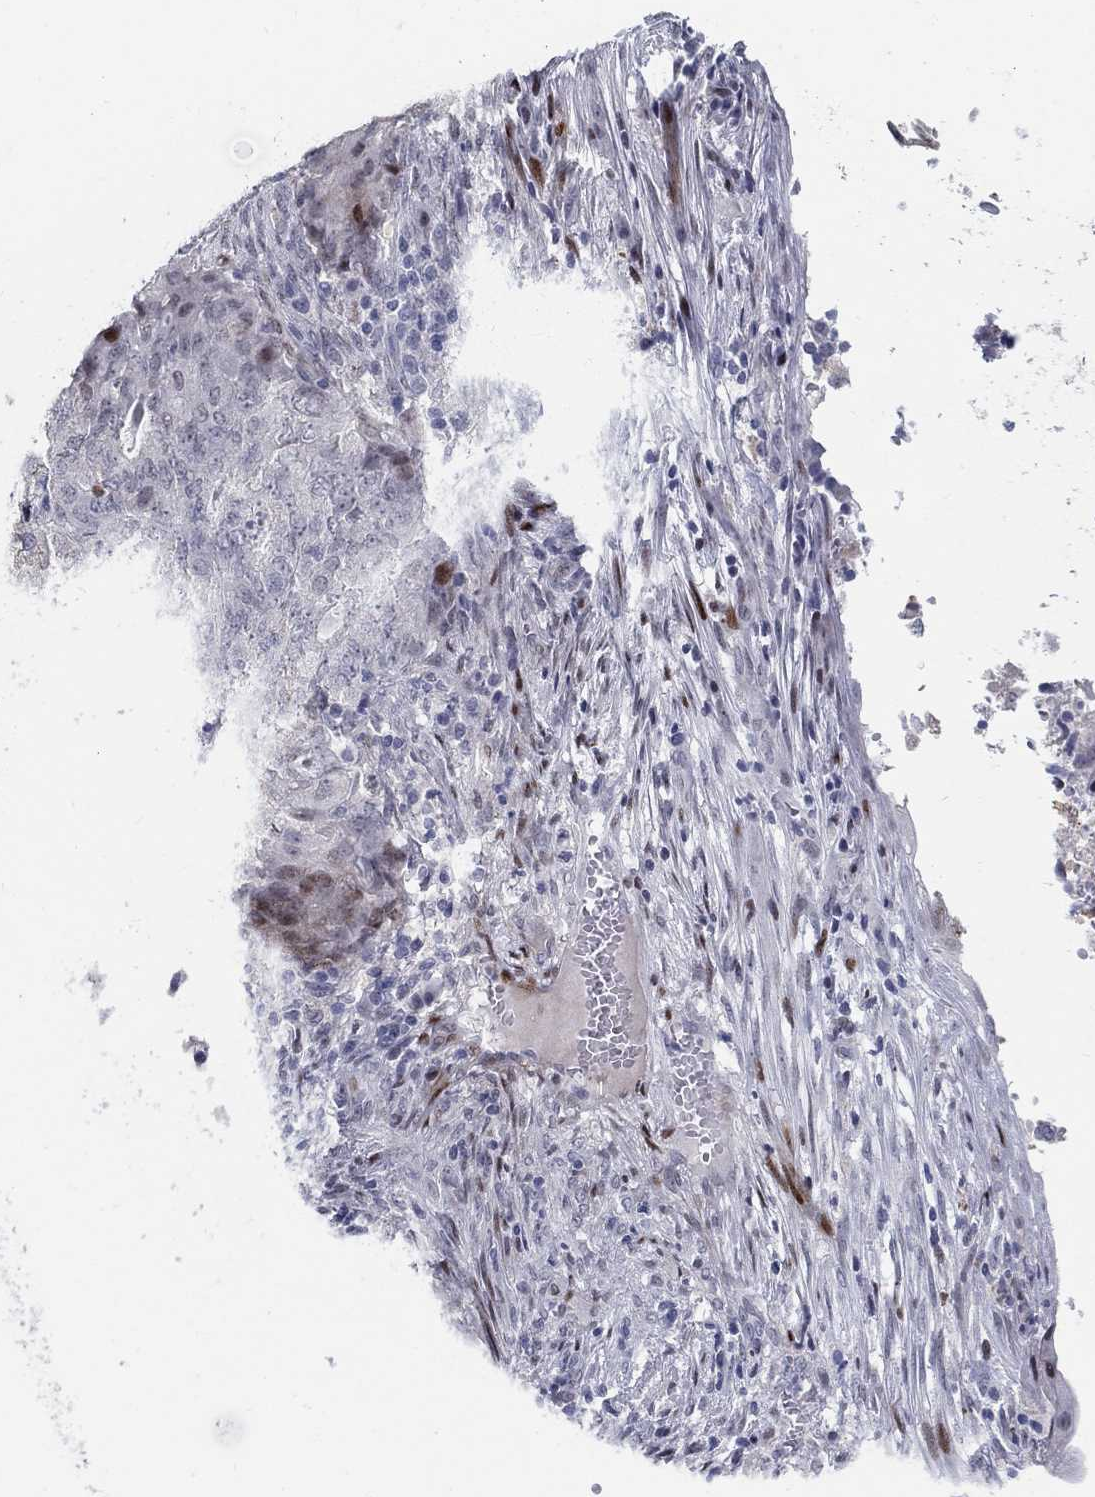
{"staining": {"intensity": "negative", "quantity": "none", "location": "none"}, "tissue": "endometrial cancer", "cell_type": "Tumor cells", "image_type": "cancer", "snomed": [{"axis": "morphology", "description": "Adenocarcinoma, NOS"}, {"axis": "topography", "description": "Endometrium"}], "caption": "There is no significant positivity in tumor cells of endometrial adenocarcinoma. (Immunohistochemistry (ihc), brightfield microscopy, high magnification).", "gene": "RAPGEF5", "patient": {"sex": "female", "age": 62}}